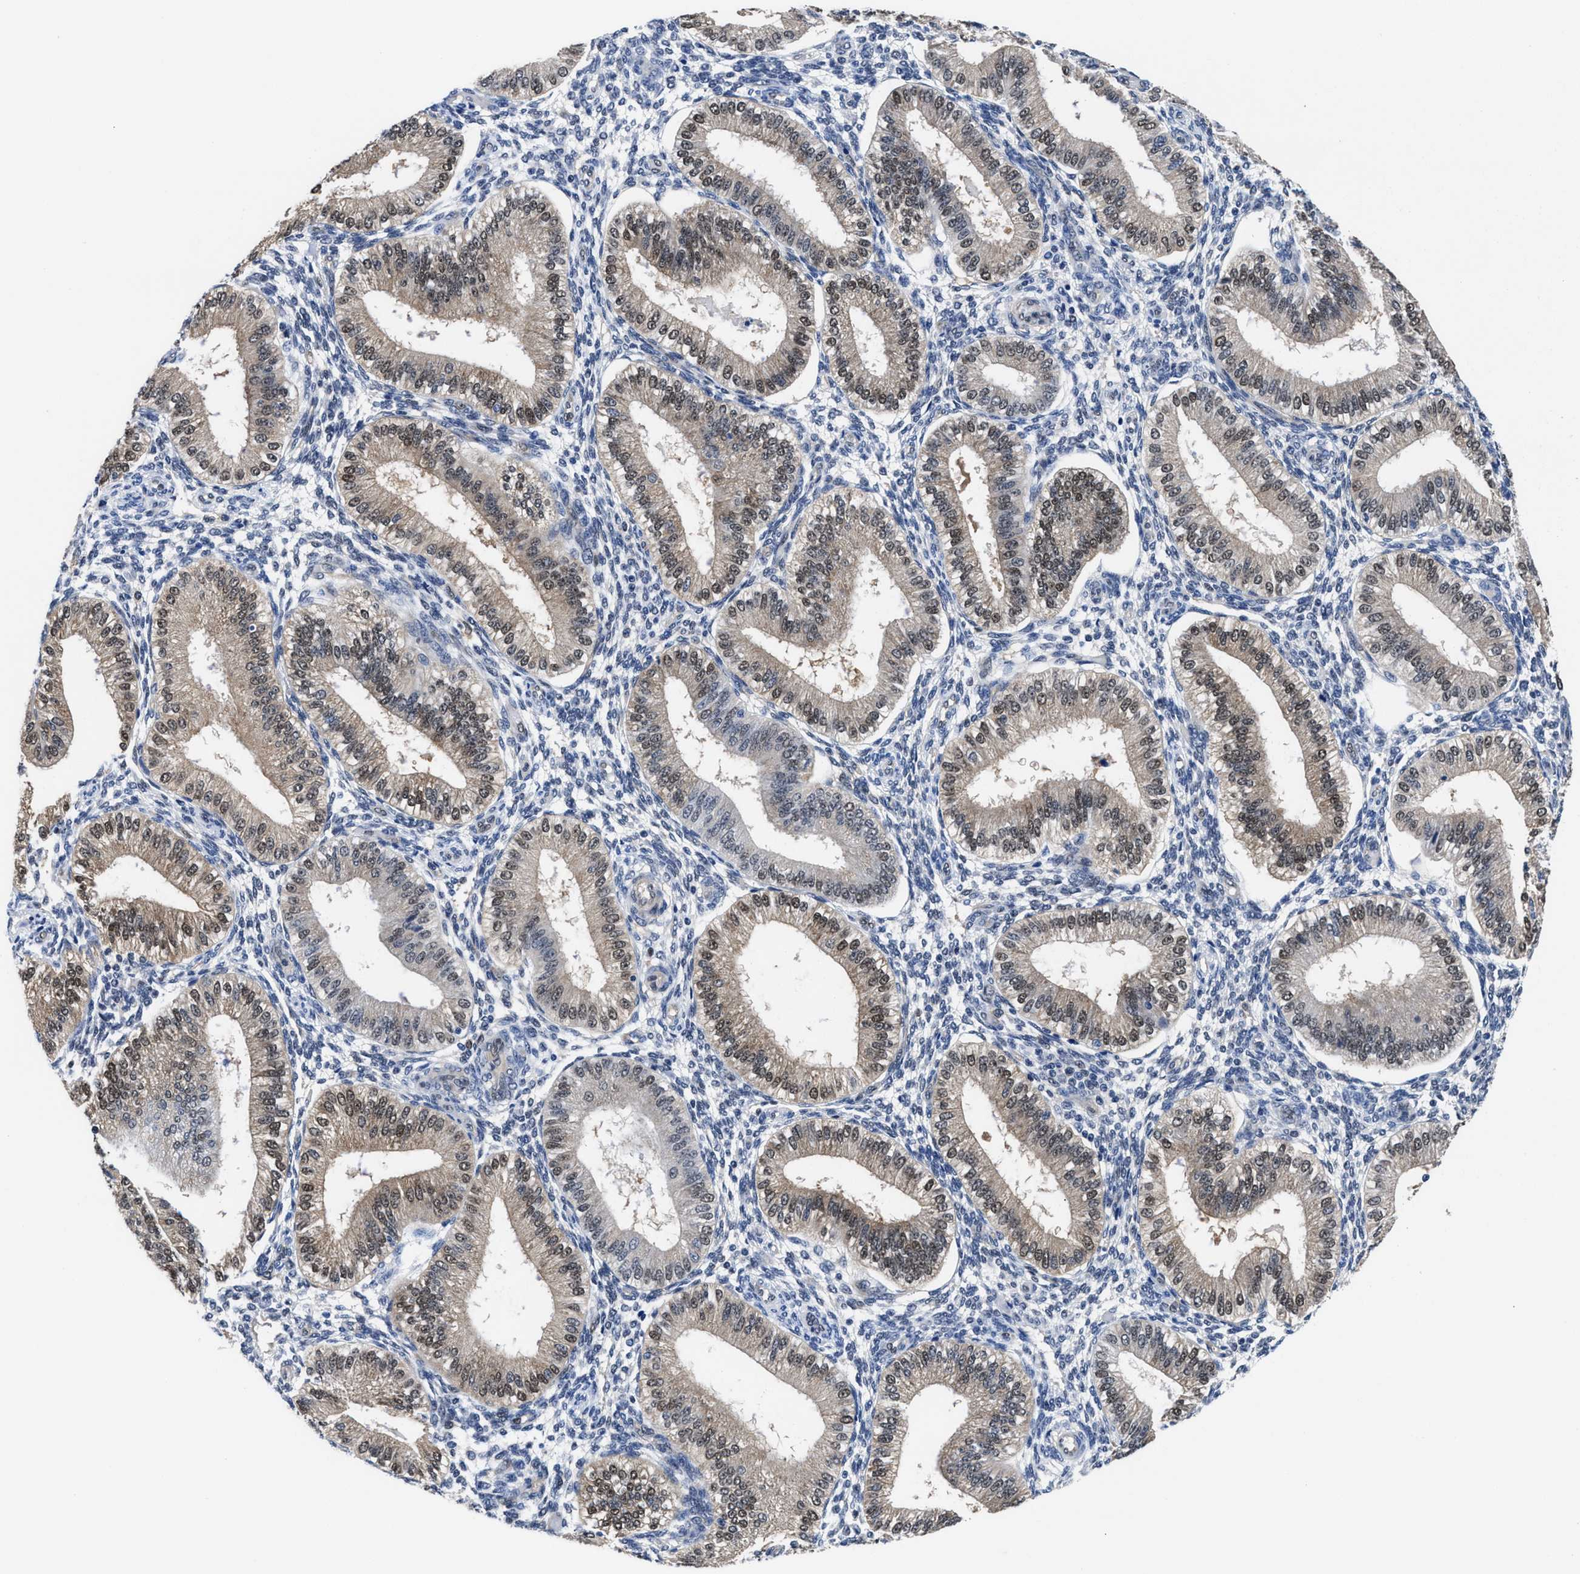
{"staining": {"intensity": "negative", "quantity": "none", "location": "none"}, "tissue": "endometrium", "cell_type": "Cells in endometrial stroma", "image_type": "normal", "snomed": [{"axis": "morphology", "description": "Normal tissue, NOS"}, {"axis": "topography", "description": "Endometrium"}], "caption": "Cells in endometrial stroma show no significant staining in benign endometrium. (DAB (3,3'-diaminobenzidine) immunohistochemistry (IHC), high magnification).", "gene": "ACLY", "patient": {"sex": "female", "age": 39}}